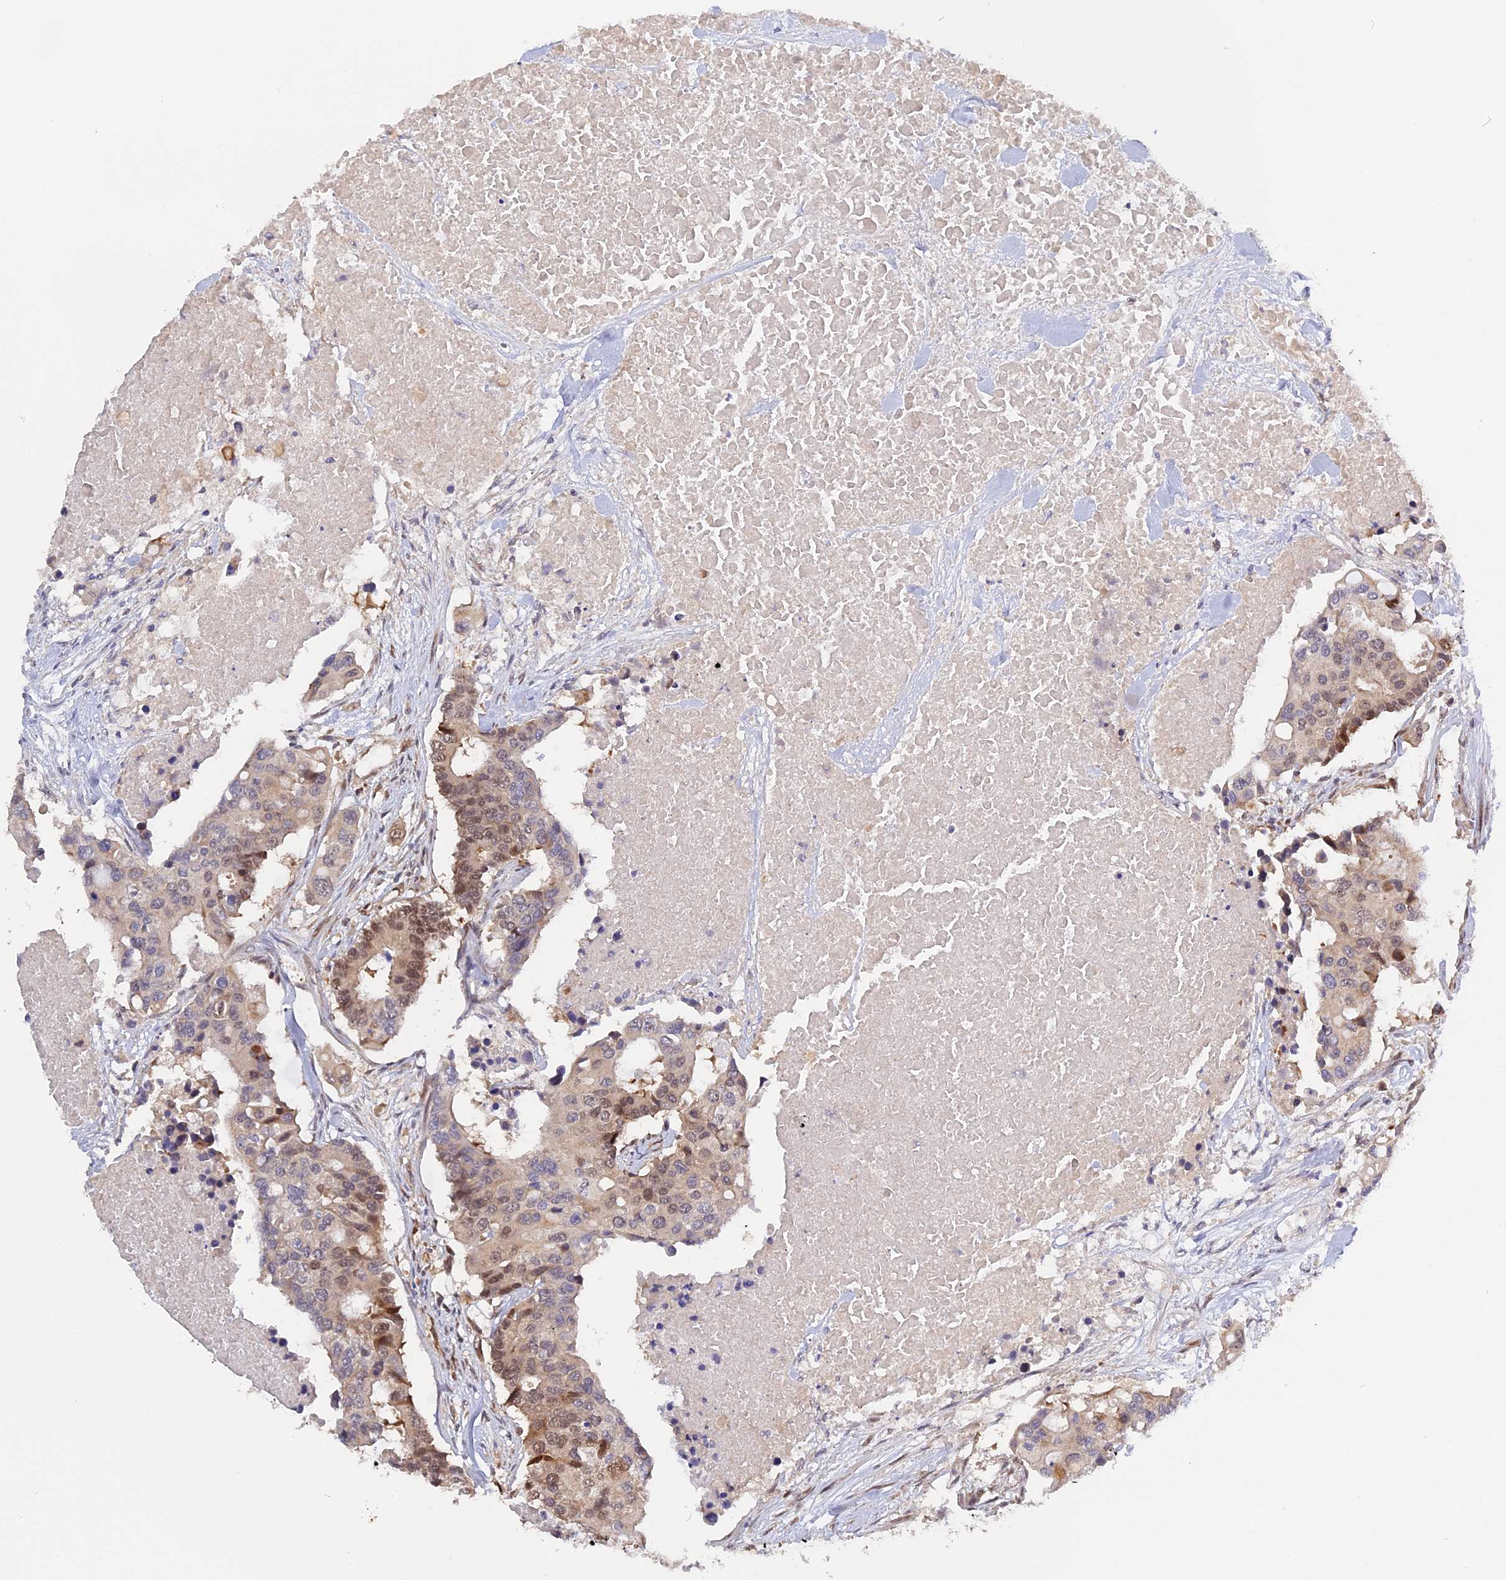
{"staining": {"intensity": "moderate", "quantity": "<25%", "location": "nuclear"}, "tissue": "colorectal cancer", "cell_type": "Tumor cells", "image_type": "cancer", "snomed": [{"axis": "morphology", "description": "Adenocarcinoma, NOS"}, {"axis": "topography", "description": "Colon"}], "caption": "IHC histopathology image of neoplastic tissue: human adenocarcinoma (colorectal) stained using immunohistochemistry (IHC) reveals low levels of moderate protein expression localized specifically in the nuclear of tumor cells, appearing as a nuclear brown color.", "gene": "ZNF428", "patient": {"sex": "male", "age": 77}}